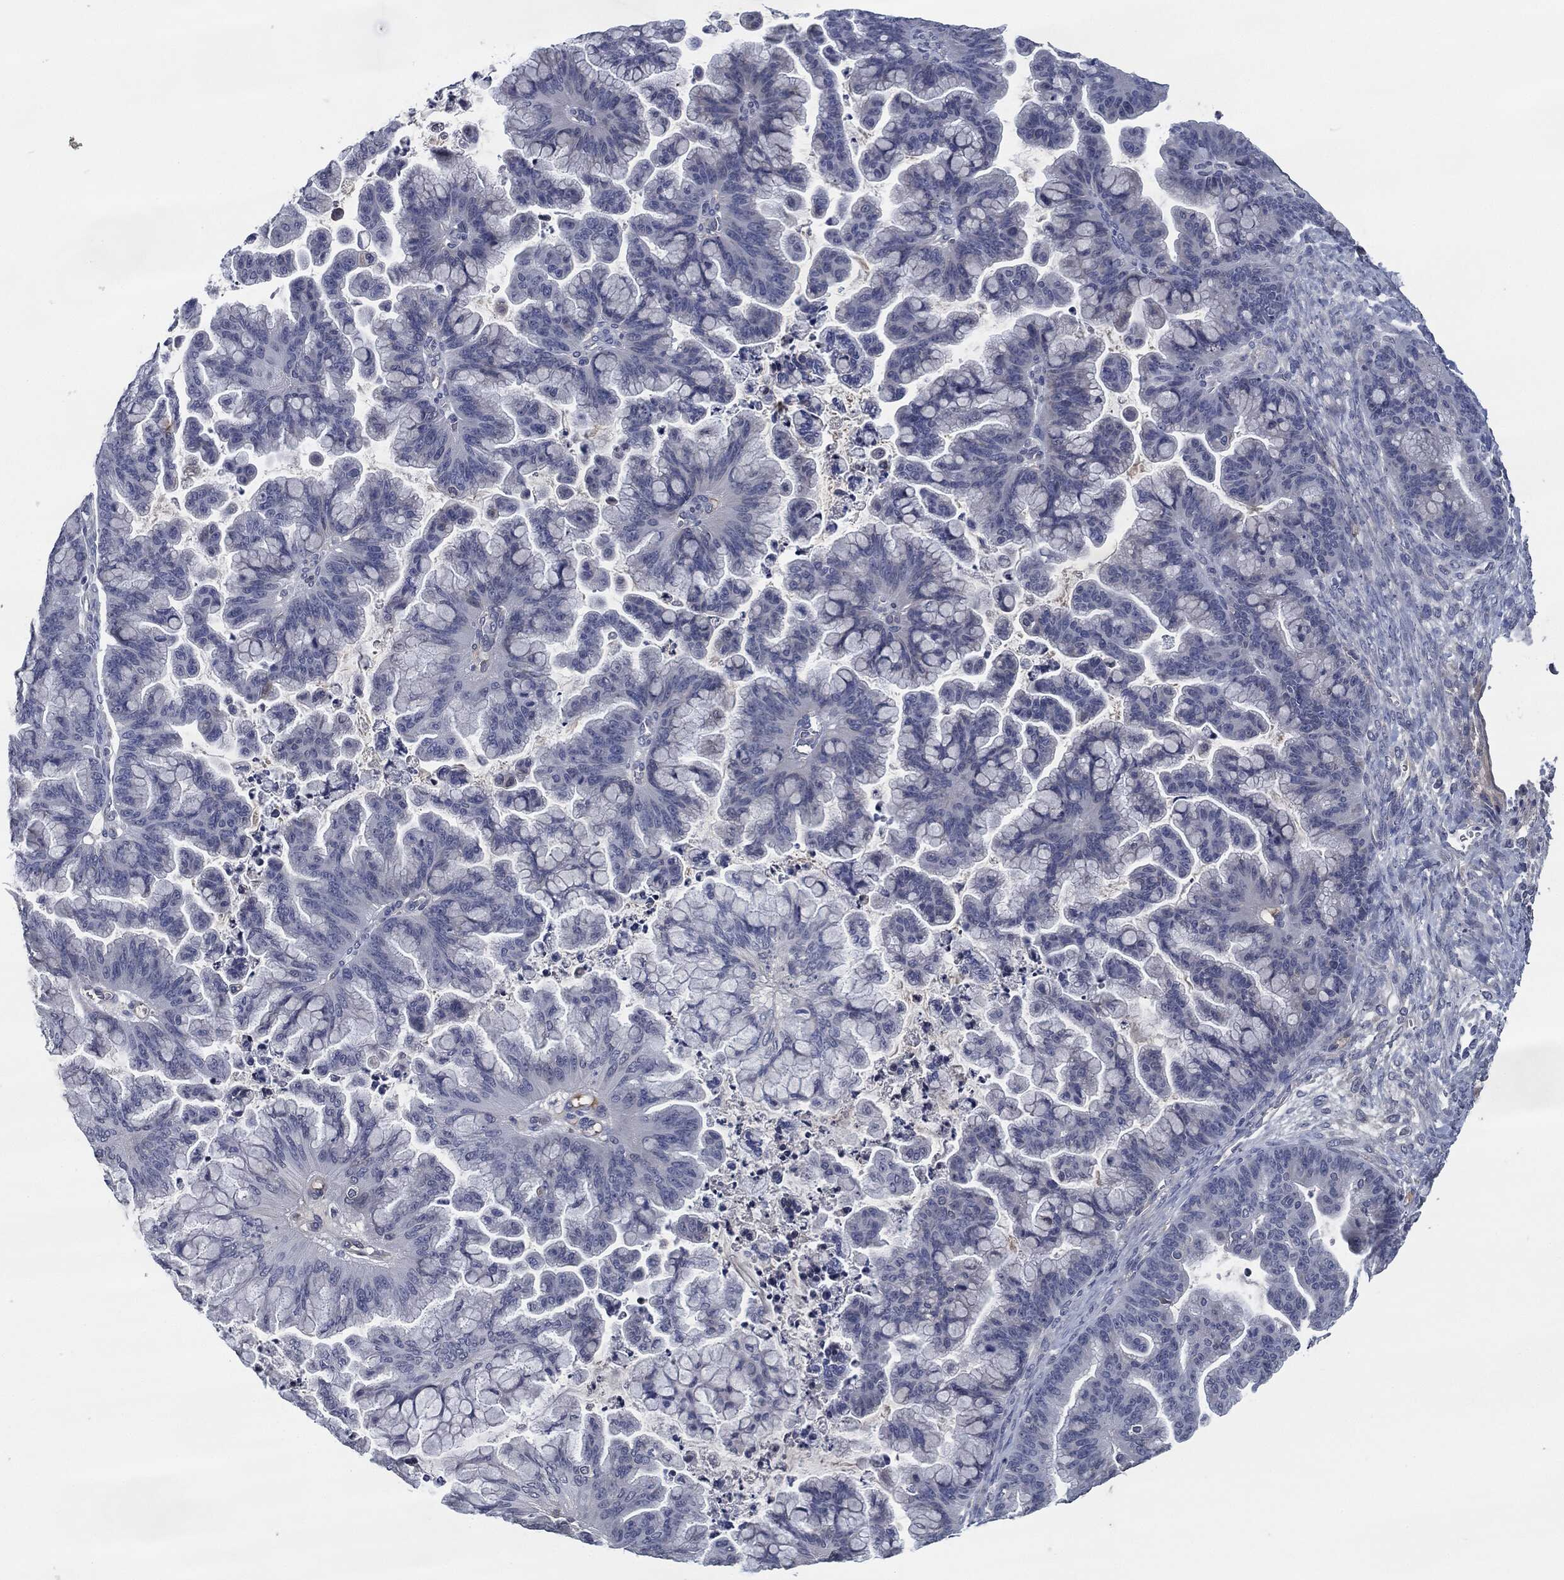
{"staining": {"intensity": "negative", "quantity": "none", "location": "none"}, "tissue": "ovarian cancer", "cell_type": "Tumor cells", "image_type": "cancer", "snomed": [{"axis": "morphology", "description": "Cystadenocarcinoma, mucinous, NOS"}, {"axis": "topography", "description": "Ovary"}], "caption": "DAB immunohistochemical staining of ovarian cancer shows no significant staining in tumor cells. (Brightfield microscopy of DAB (3,3'-diaminobenzidine) immunohistochemistry (IHC) at high magnification).", "gene": "IL2RG", "patient": {"sex": "female", "age": 67}}